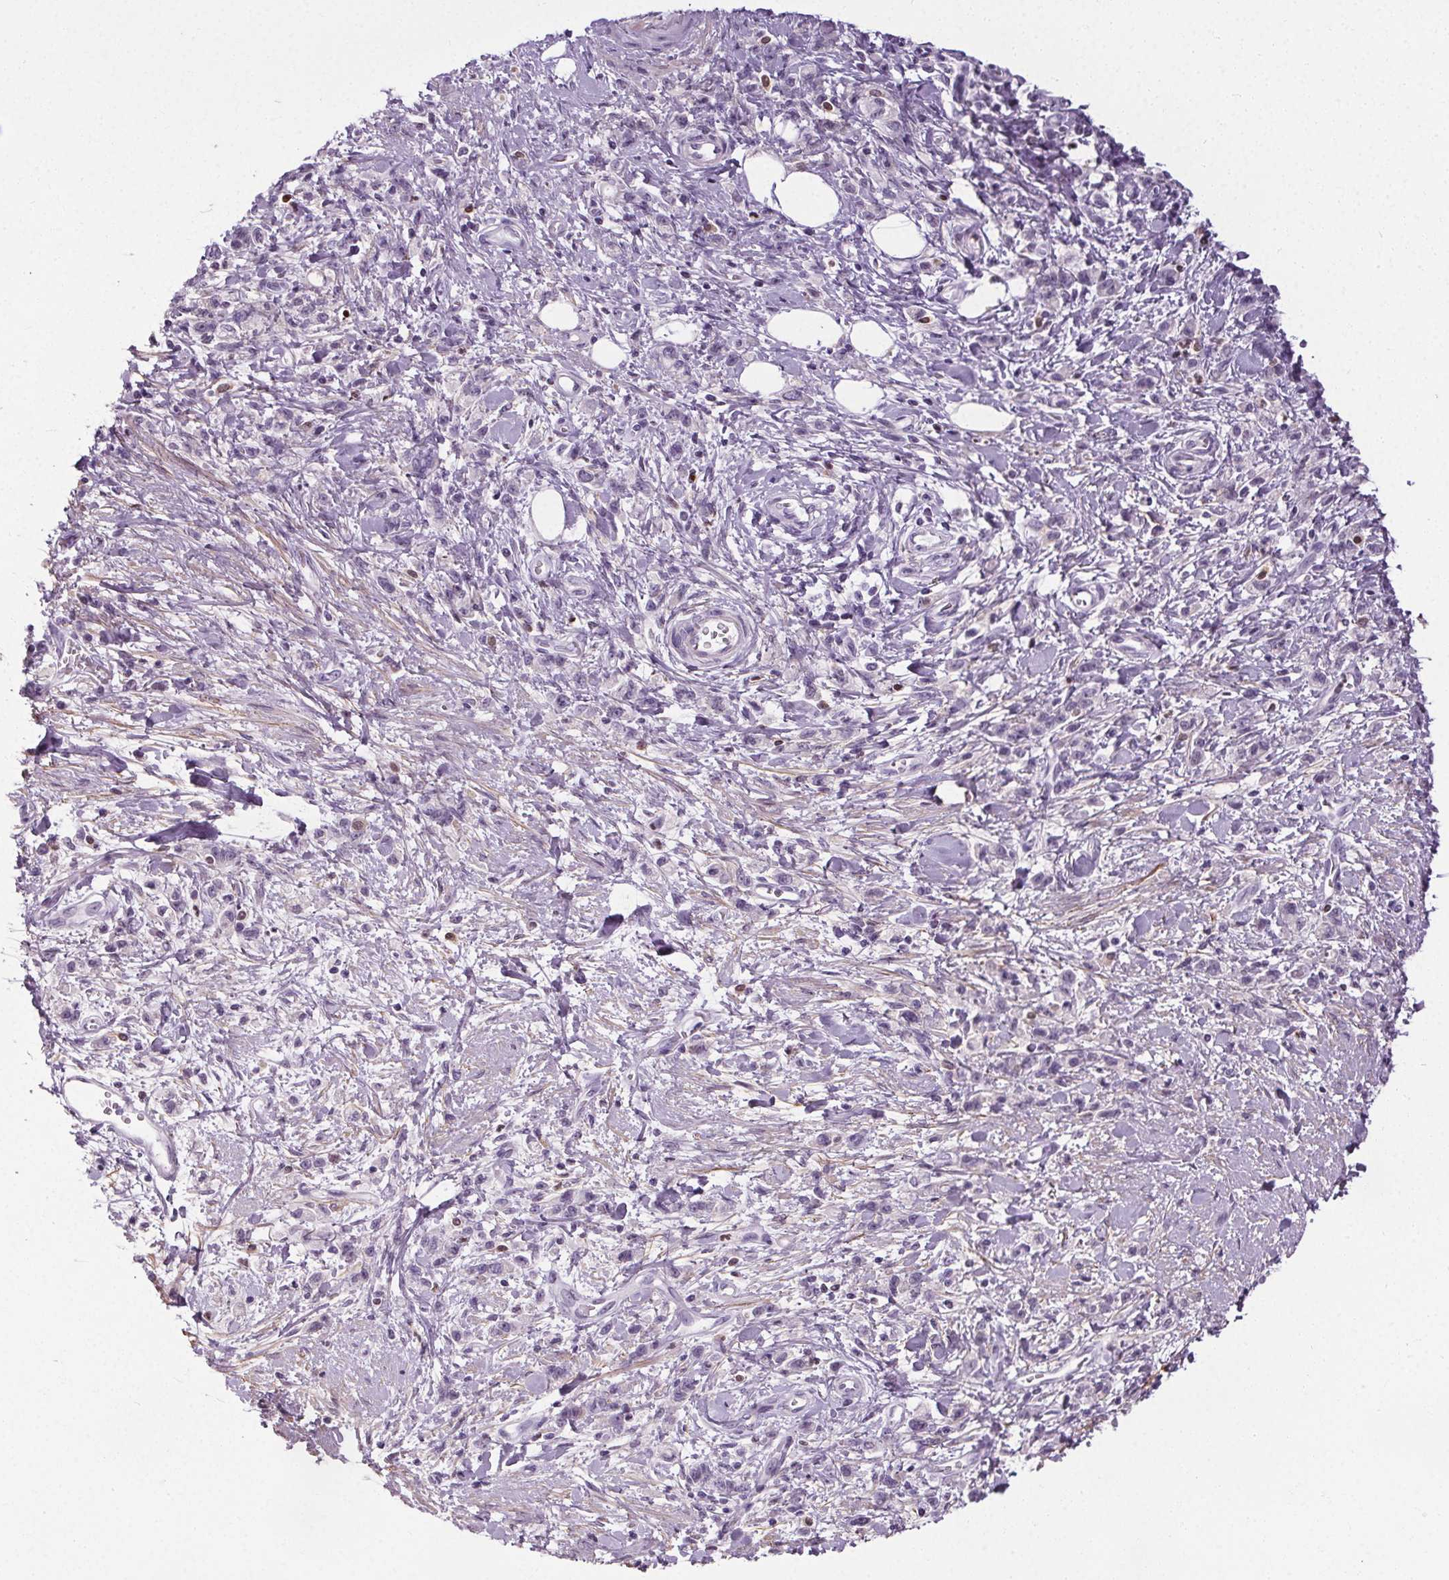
{"staining": {"intensity": "negative", "quantity": "none", "location": "none"}, "tissue": "stomach cancer", "cell_type": "Tumor cells", "image_type": "cancer", "snomed": [{"axis": "morphology", "description": "Adenocarcinoma, NOS"}, {"axis": "topography", "description": "Stomach"}], "caption": "An IHC micrograph of adenocarcinoma (stomach) is shown. There is no staining in tumor cells of adenocarcinoma (stomach).", "gene": "TMEM240", "patient": {"sex": "male", "age": 77}}